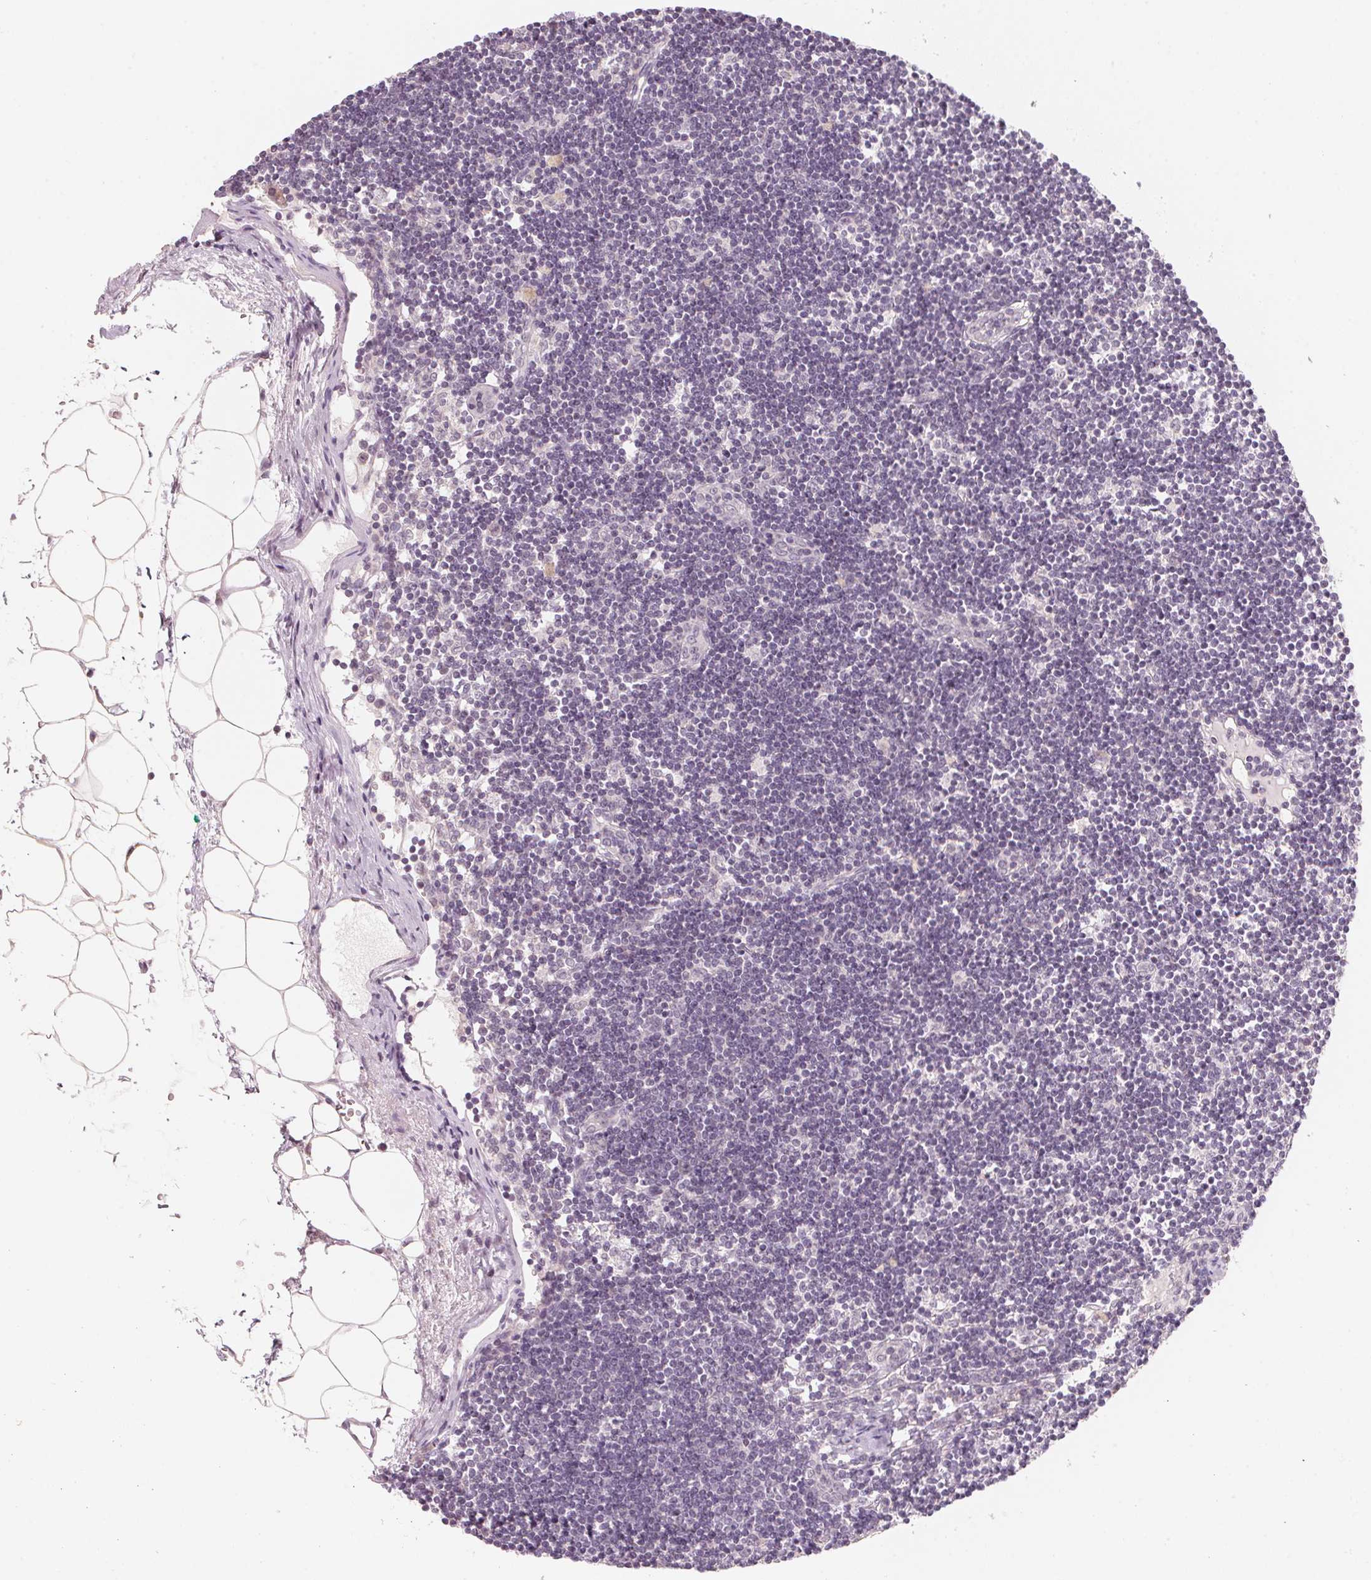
{"staining": {"intensity": "negative", "quantity": "none", "location": "none"}, "tissue": "lymph node", "cell_type": "Germinal center cells", "image_type": "normal", "snomed": [{"axis": "morphology", "description": "Normal tissue, NOS"}, {"axis": "topography", "description": "Lymph node"}], "caption": "DAB (3,3'-diaminobenzidine) immunohistochemical staining of unremarkable lymph node reveals no significant positivity in germinal center cells.", "gene": "ANKRD31", "patient": {"sex": "female", "age": 65}}